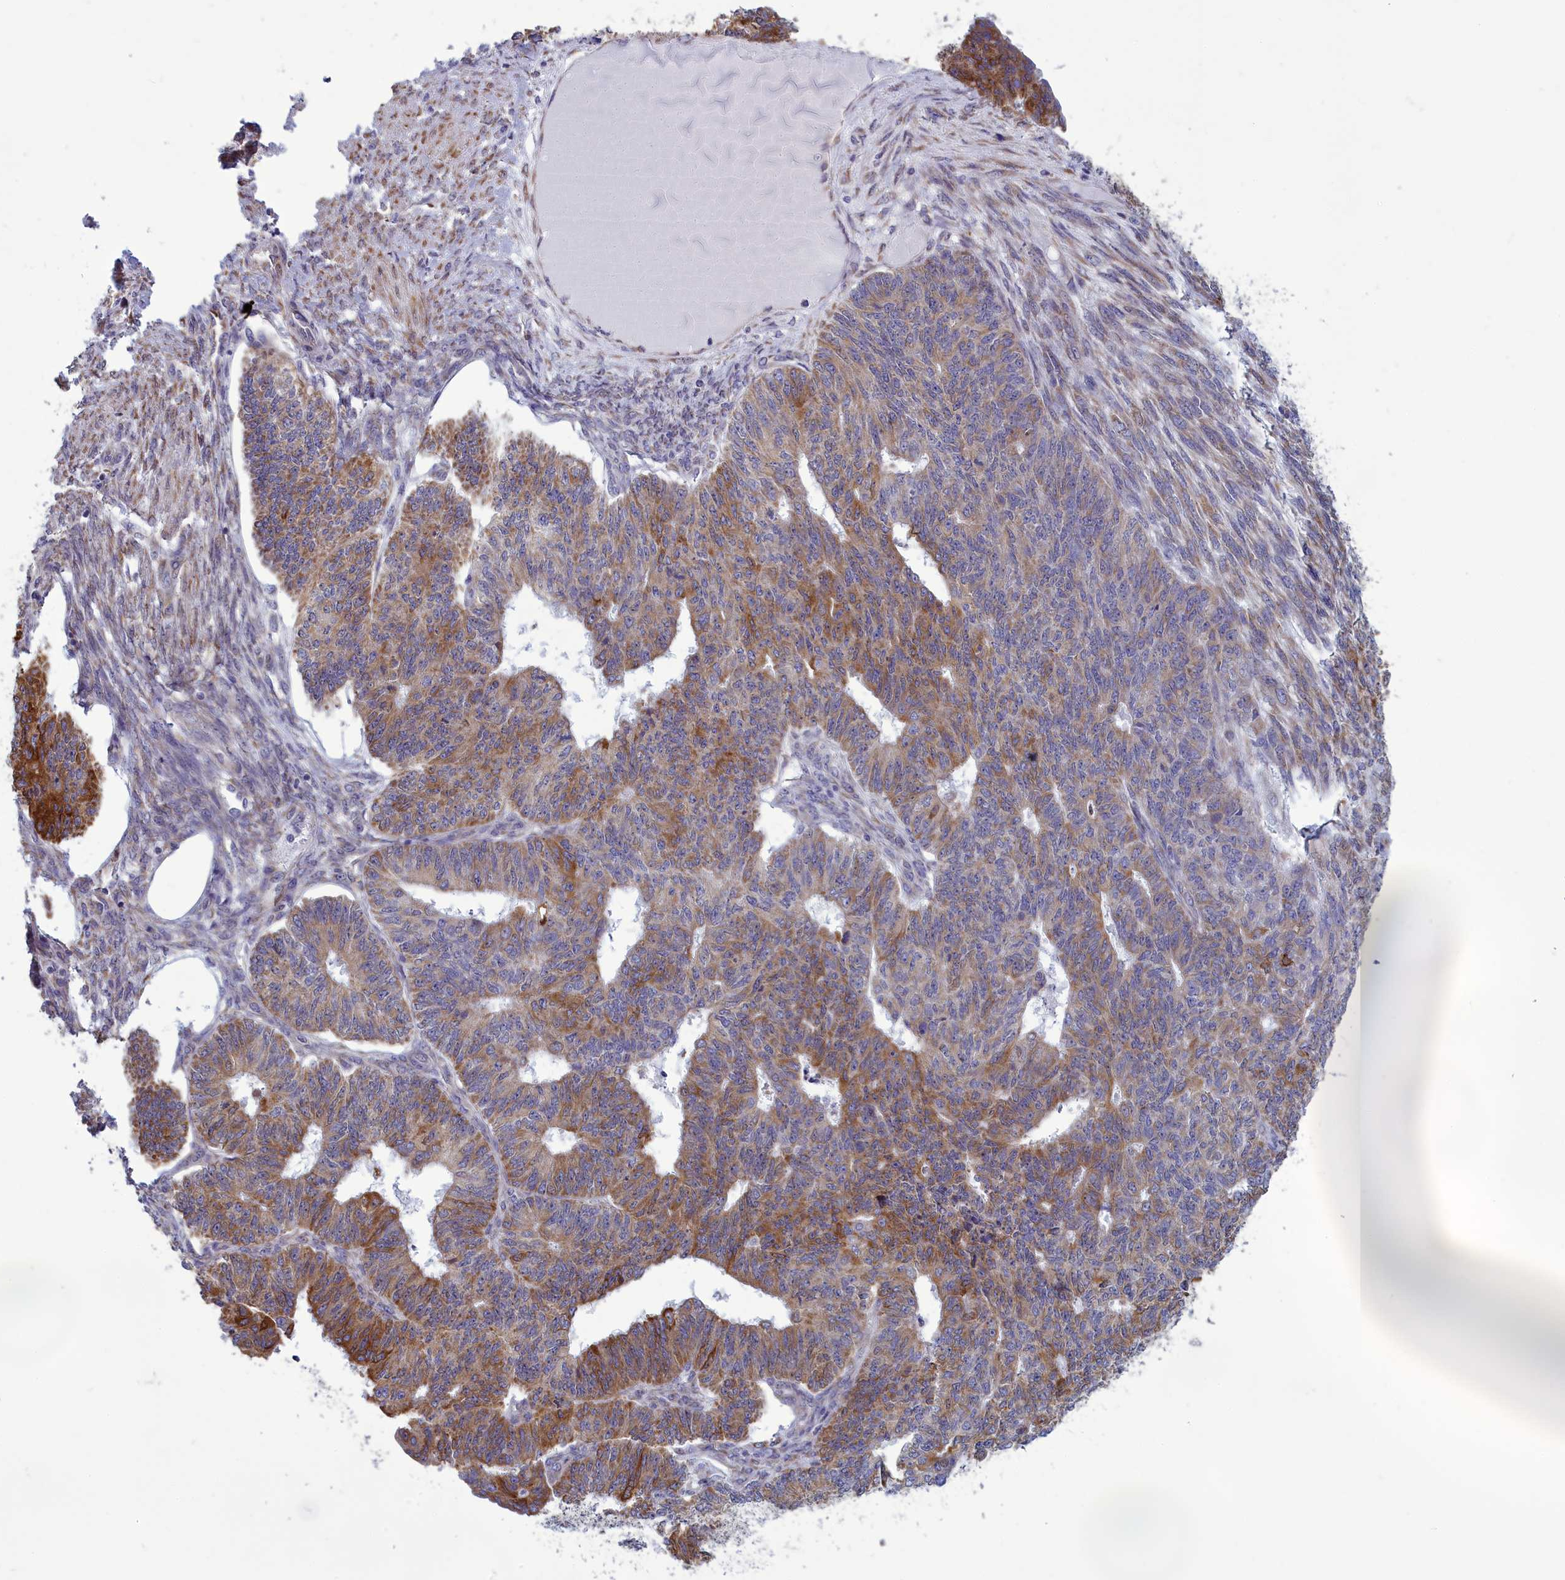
{"staining": {"intensity": "moderate", "quantity": ">75%", "location": "cytoplasmic/membranous"}, "tissue": "endometrial cancer", "cell_type": "Tumor cells", "image_type": "cancer", "snomed": [{"axis": "morphology", "description": "Adenocarcinoma, NOS"}, {"axis": "topography", "description": "Endometrium"}], "caption": "A brown stain labels moderate cytoplasmic/membranous expression of a protein in adenocarcinoma (endometrial) tumor cells.", "gene": "CENATAC", "patient": {"sex": "female", "age": 32}}